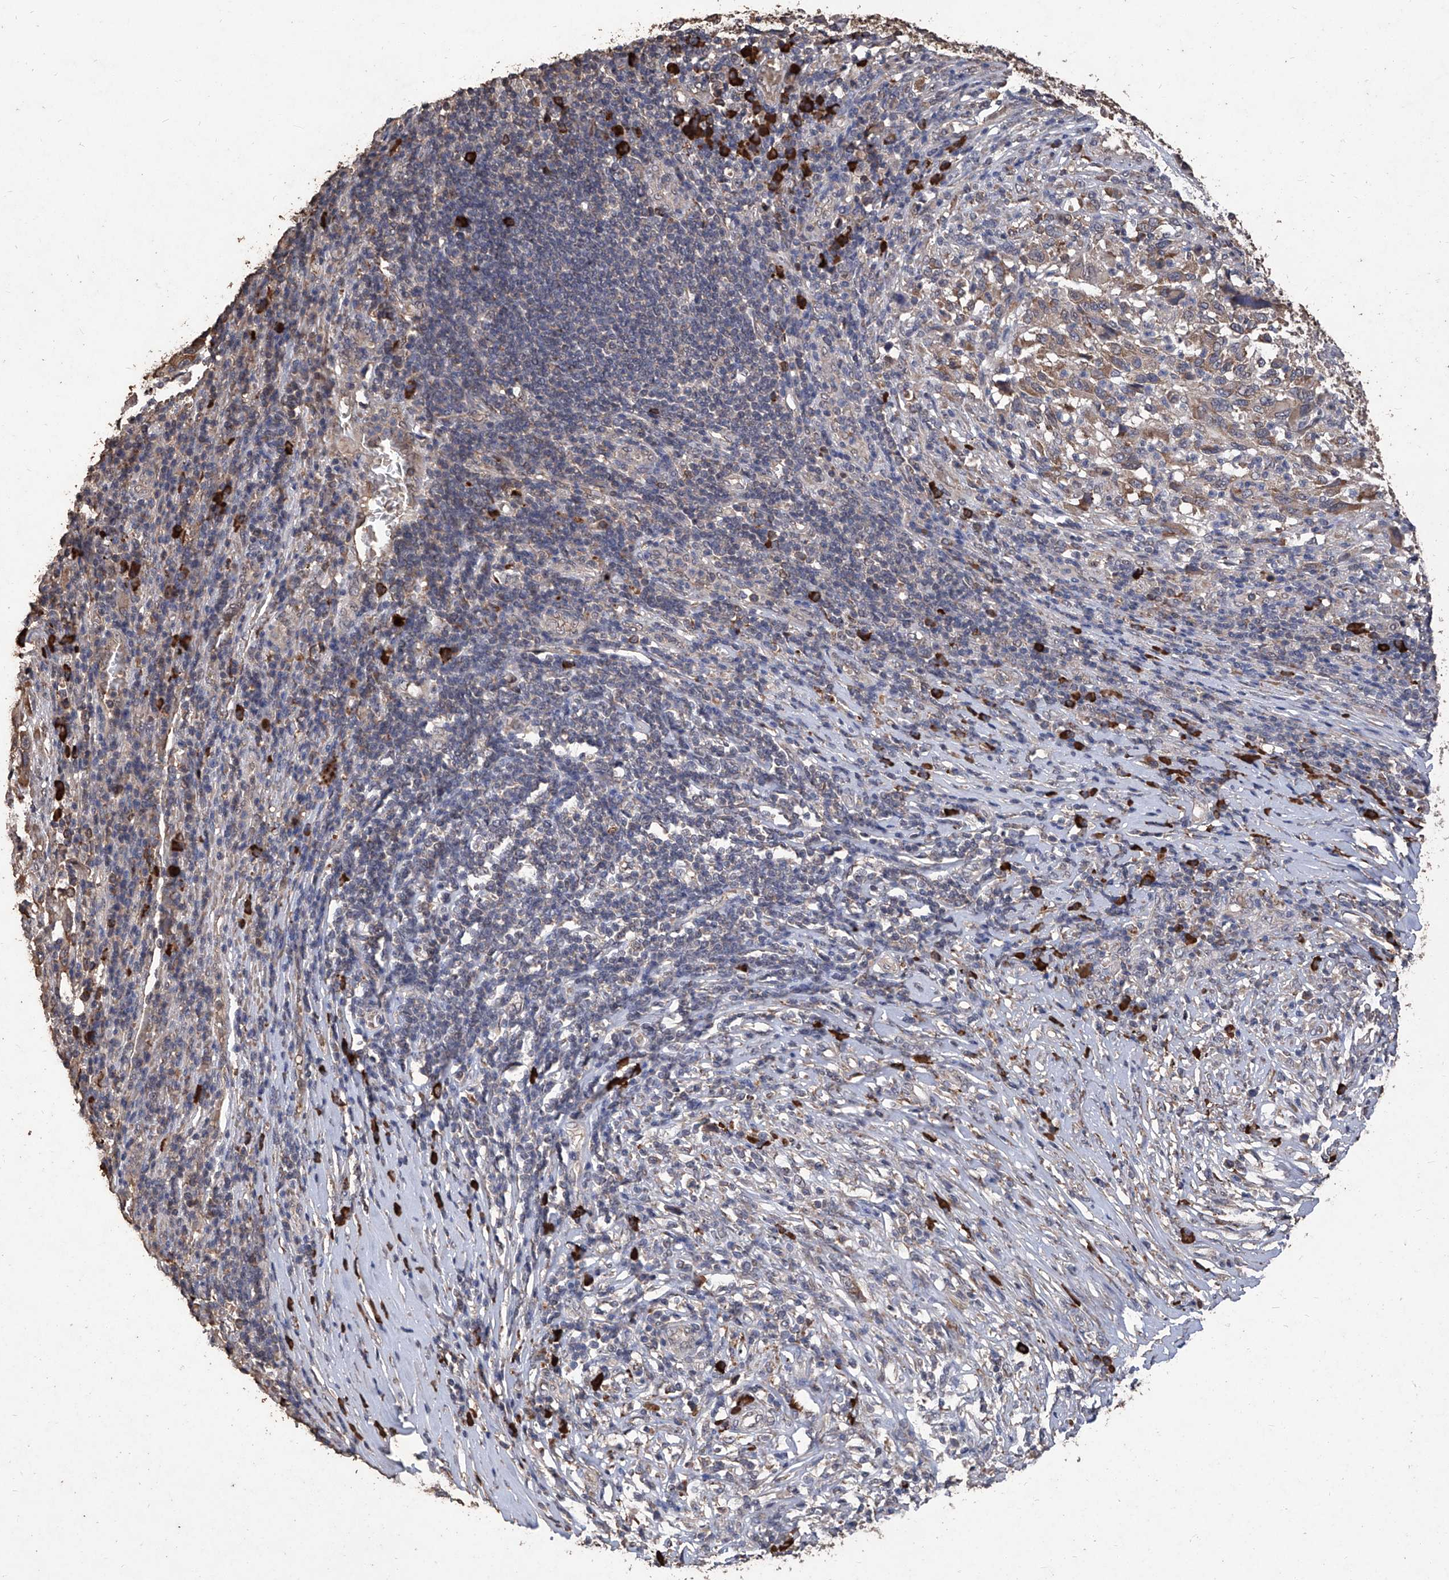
{"staining": {"intensity": "moderate", "quantity": ">75%", "location": "cytoplasmic/membranous"}, "tissue": "melanoma", "cell_type": "Tumor cells", "image_type": "cancer", "snomed": [{"axis": "morphology", "description": "Malignant melanoma, Metastatic site"}, {"axis": "topography", "description": "Lymph node"}], "caption": "Protein staining by IHC displays moderate cytoplasmic/membranous staining in about >75% of tumor cells in melanoma.", "gene": "EML1", "patient": {"sex": "male", "age": 61}}